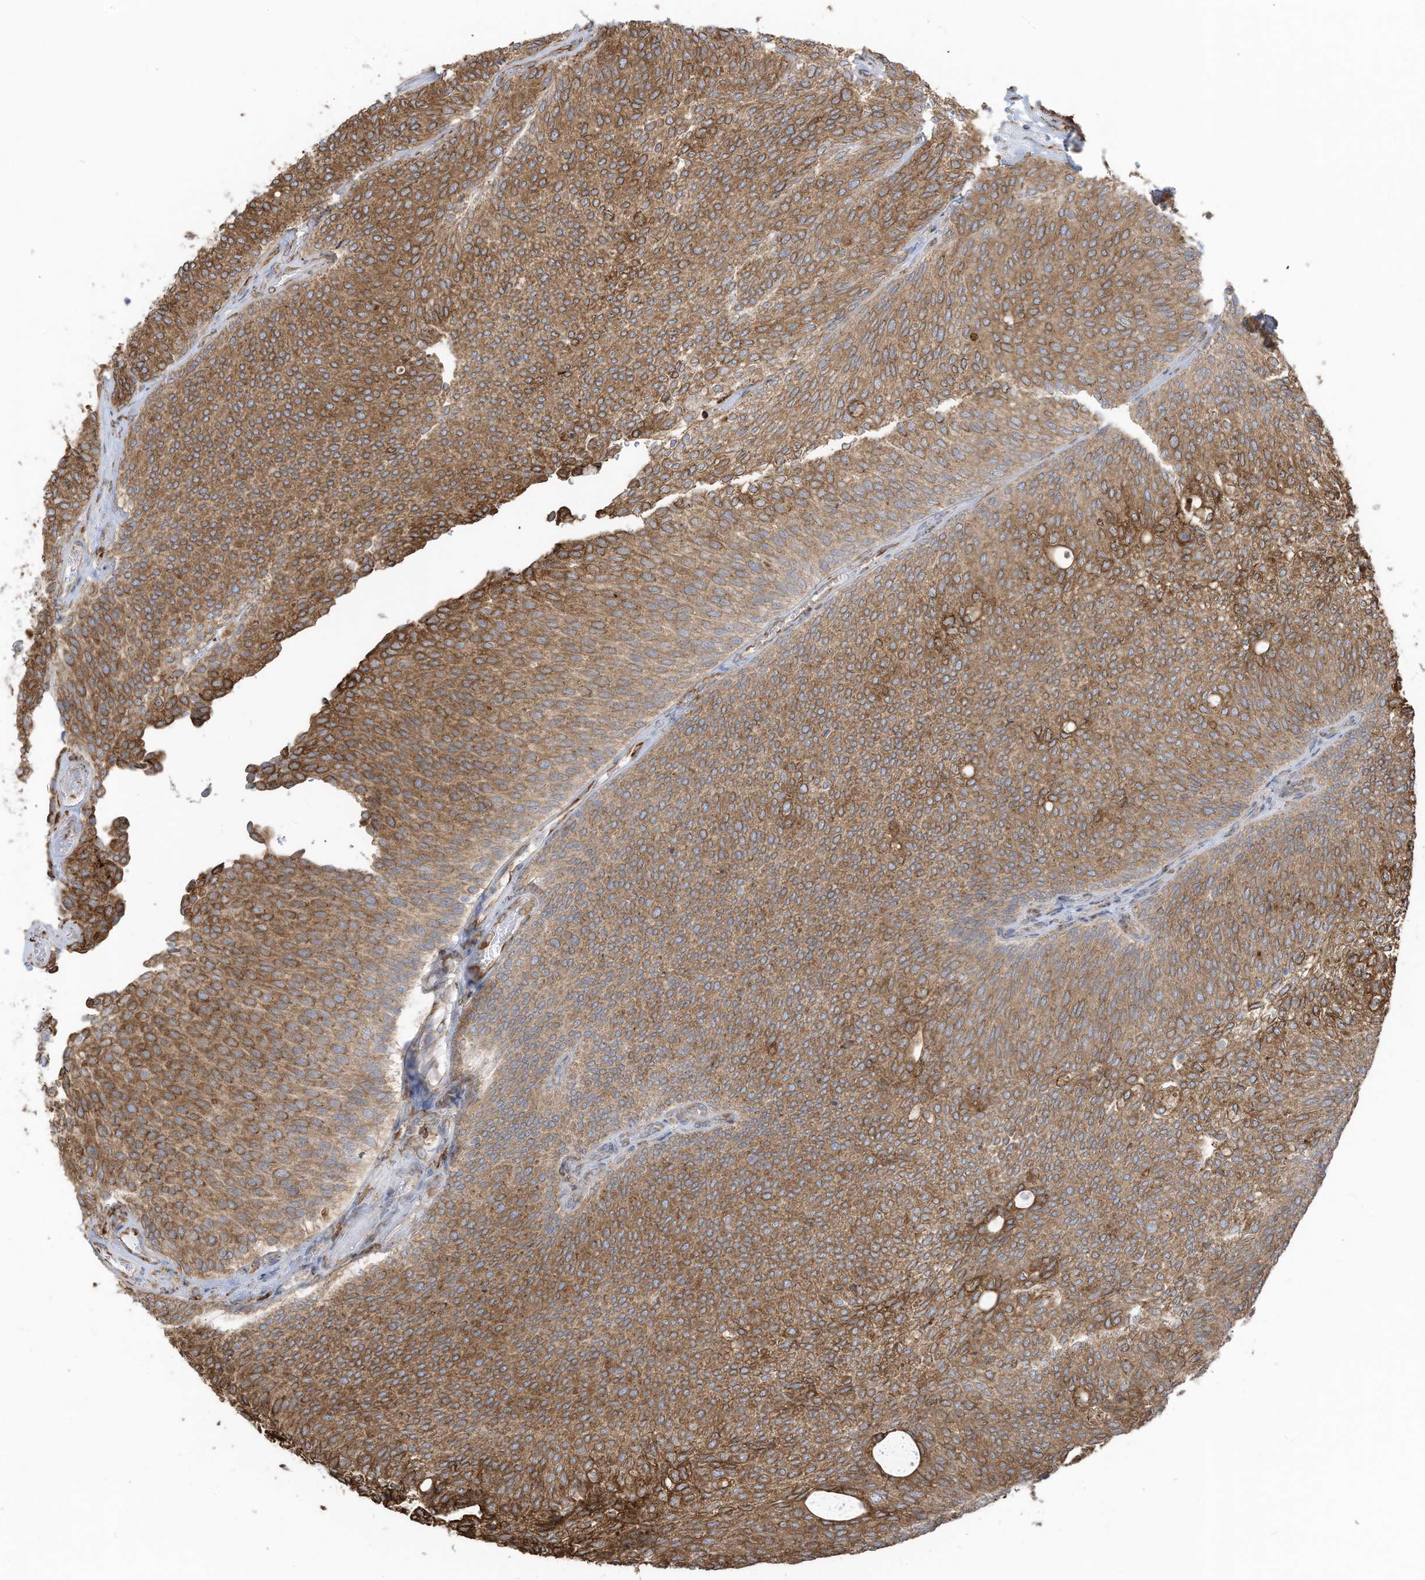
{"staining": {"intensity": "moderate", "quantity": ">75%", "location": "cytoplasmic/membranous"}, "tissue": "urothelial cancer", "cell_type": "Tumor cells", "image_type": "cancer", "snomed": [{"axis": "morphology", "description": "Urothelial carcinoma, Low grade"}, {"axis": "topography", "description": "Urinary bladder"}], "caption": "IHC image of urothelial cancer stained for a protein (brown), which shows medium levels of moderate cytoplasmic/membranous expression in approximately >75% of tumor cells.", "gene": "ZNF354C", "patient": {"sex": "female", "age": 79}}